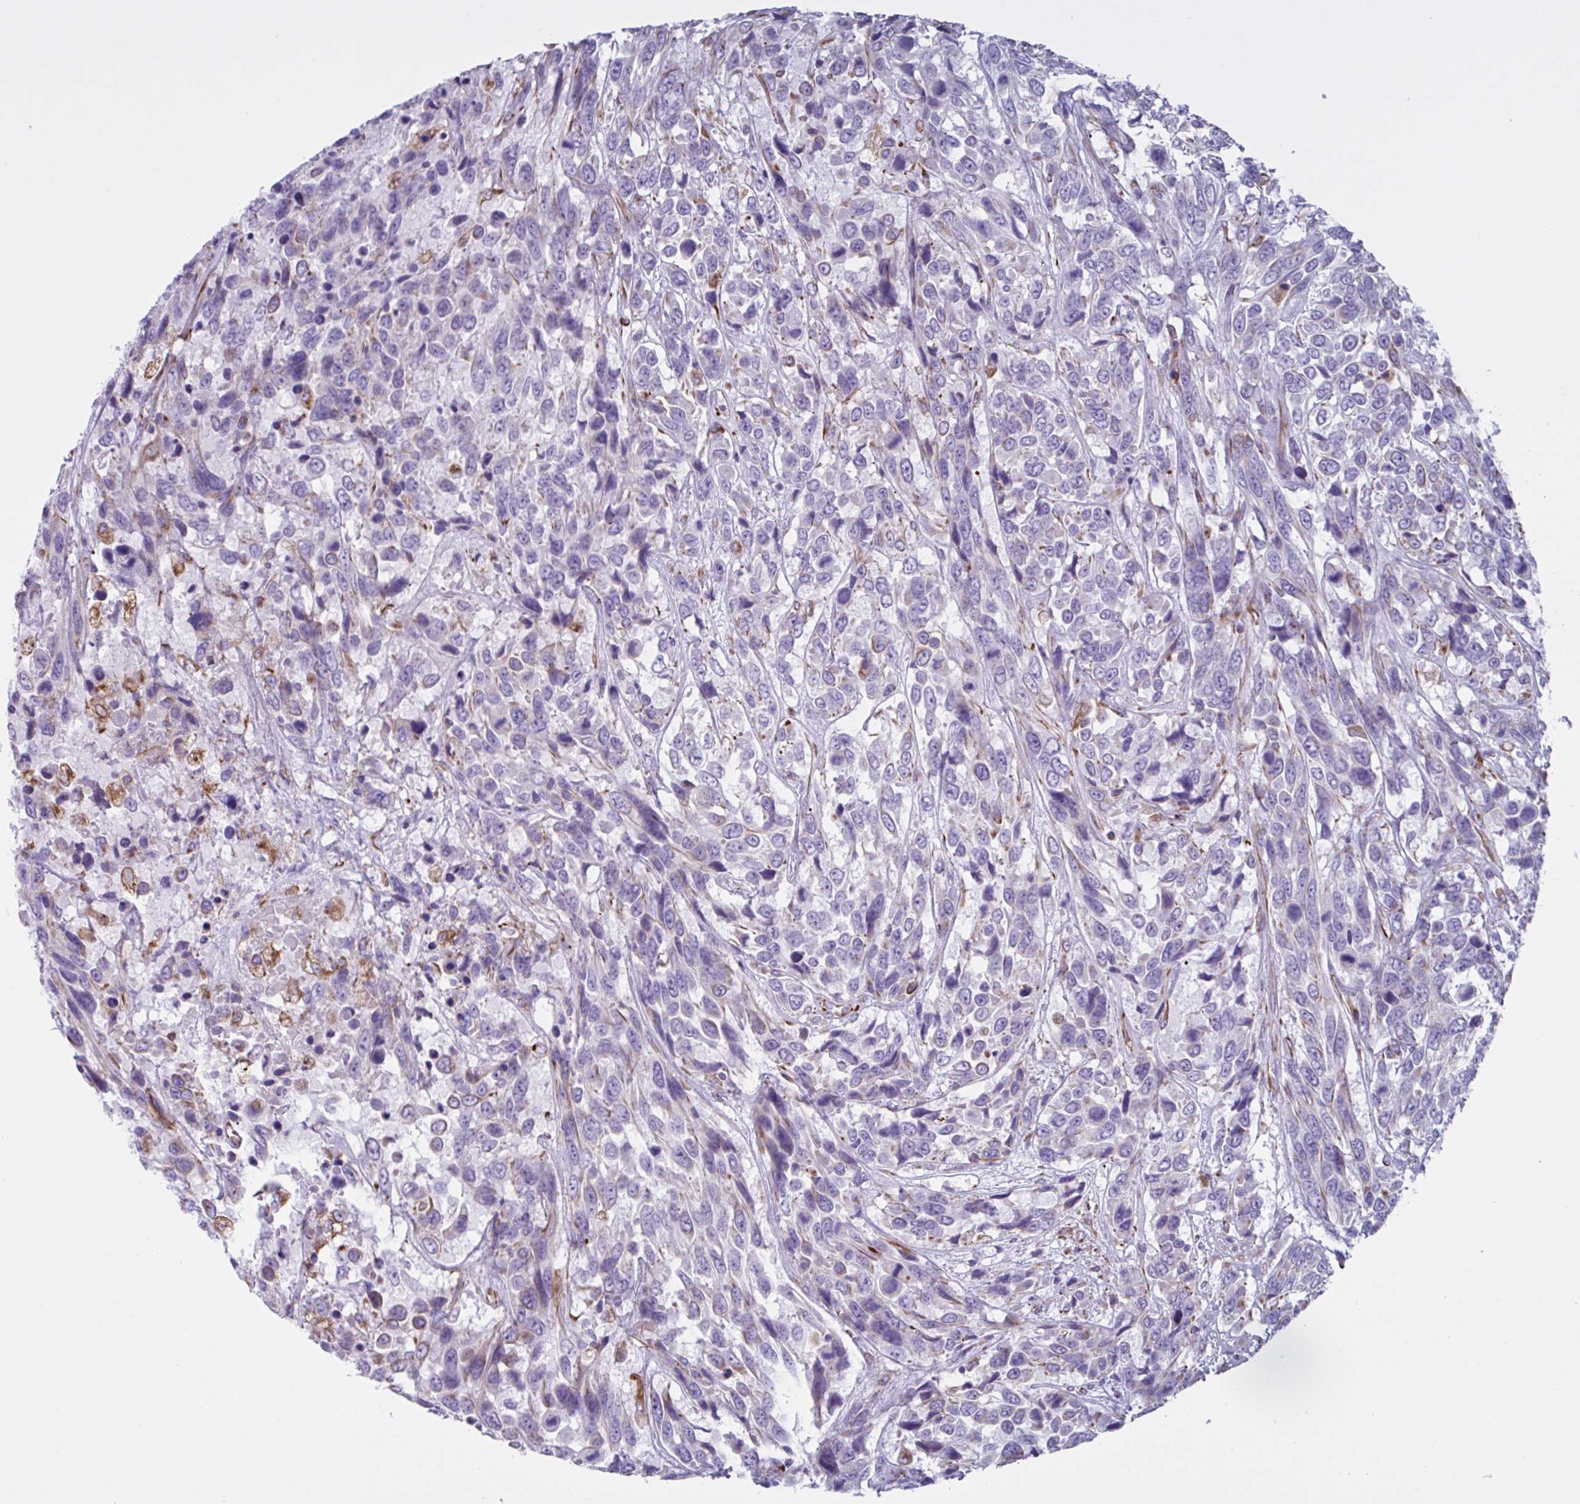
{"staining": {"intensity": "weak", "quantity": "<25%", "location": "cytoplasmic/membranous"}, "tissue": "urothelial cancer", "cell_type": "Tumor cells", "image_type": "cancer", "snomed": [{"axis": "morphology", "description": "Urothelial carcinoma, High grade"}, {"axis": "topography", "description": "Urinary bladder"}], "caption": "Immunohistochemistry (IHC) photomicrograph of neoplastic tissue: human urothelial cancer stained with DAB (3,3'-diaminobenzidine) shows no significant protein staining in tumor cells.", "gene": "TMEM86B", "patient": {"sex": "female", "age": 70}}